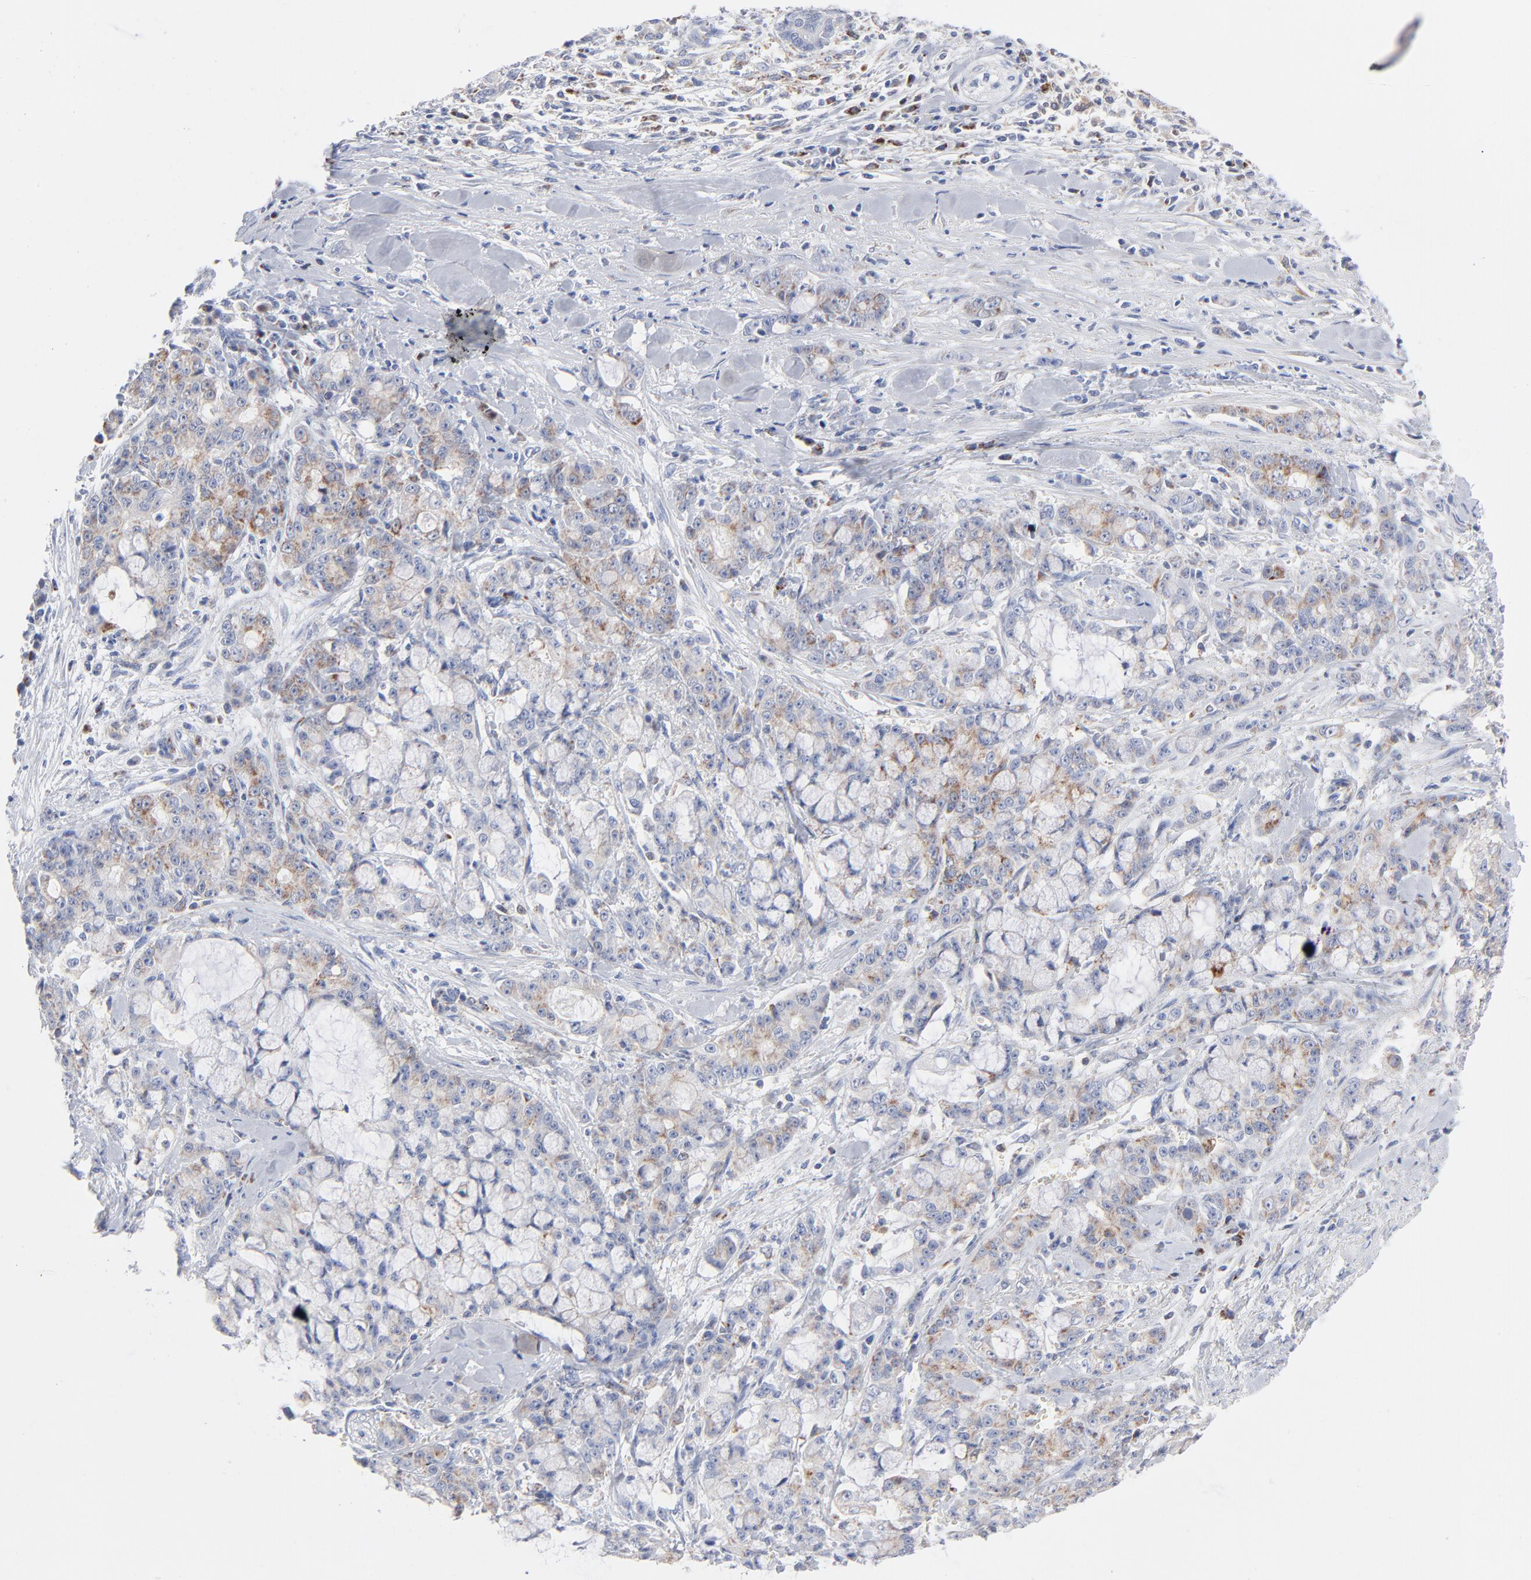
{"staining": {"intensity": "weak", "quantity": "<25%", "location": "cytoplasmic/membranous"}, "tissue": "pancreatic cancer", "cell_type": "Tumor cells", "image_type": "cancer", "snomed": [{"axis": "morphology", "description": "Adenocarcinoma, NOS"}, {"axis": "topography", "description": "Pancreas"}], "caption": "Immunohistochemical staining of pancreatic cancer (adenocarcinoma) demonstrates no significant positivity in tumor cells.", "gene": "CHCHD10", "patient": {"sex": "female", "age": 73}}